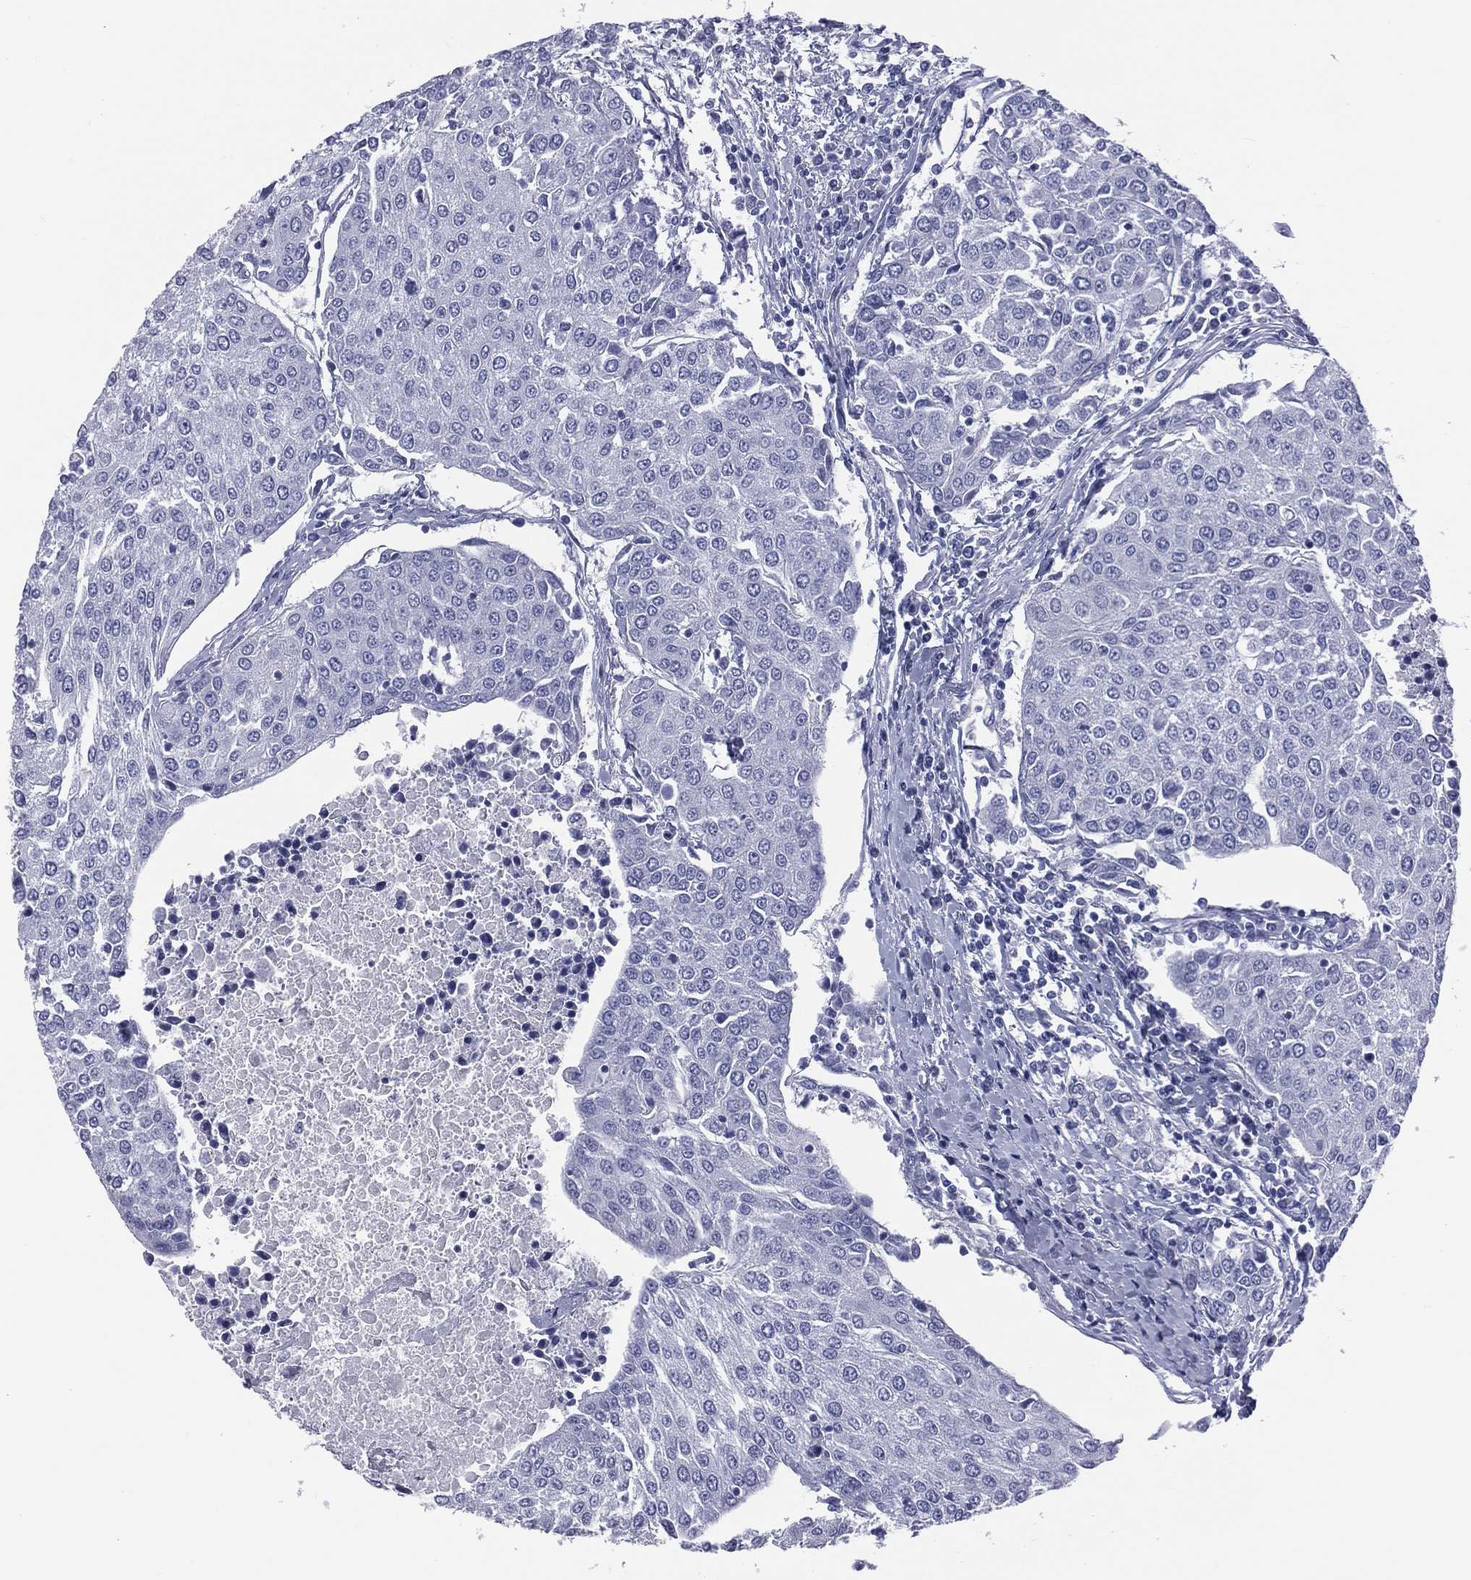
{"staining": {"intensity": "negative", "quantity": "none", "location": "none"}, "tissue": "urothelial cancer", "cell_type": "Tumor cells", "image_type": "cancer", "snomed": [{"axis": "morphology", "description": "Urothelial carcinoma, High grade"}, {"axis": "topography", "description": "Urinary bladder"}], "caption": "IHC histopathology image of neoplastic tissue: human urothelial cancer stained with DAB (3,3'-diaminobenzidine) reveals no significant protein positivity in tumor cells.", "gene": "MLN", "patient": {"sex": "female", "age": 85}}